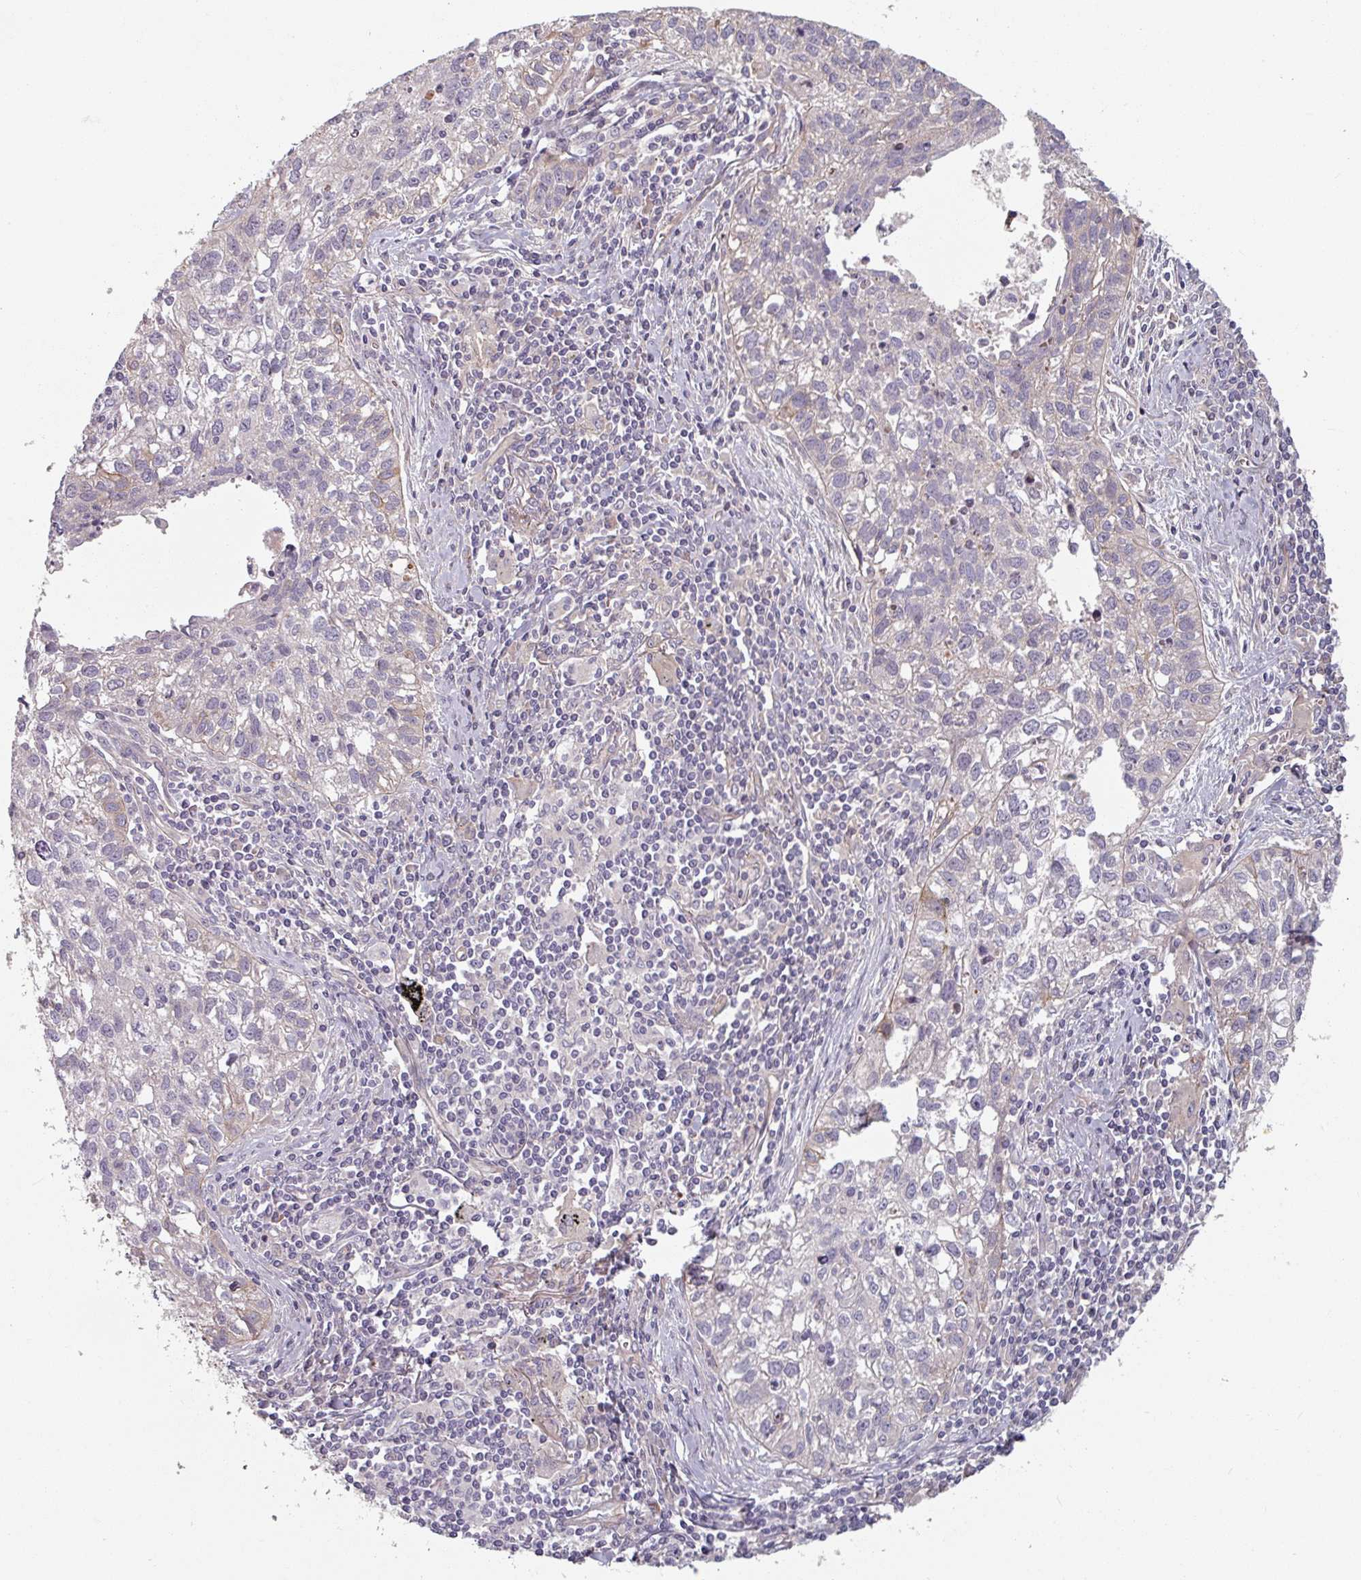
{"staining": {"intensity": "weak", "quantity": "<25%", "location": "cytoplasmic/membranous"}, "tissue": "lung cancer", "cell_type": "Tumor cells", "image_type": "cancer", "snomed": [{"axis": "morphology", "description": "Squamous cell carcinoma, NOS"}, {"axis": "topography", "description": "Lung"}], "caption": "Lung cancer (squamous cell carcinoma) was stained to show a protein in brown. There is no significant staining in tumor cells.", "gene": "C4BPB", "patient": {"sex": "male", "age": 74}}